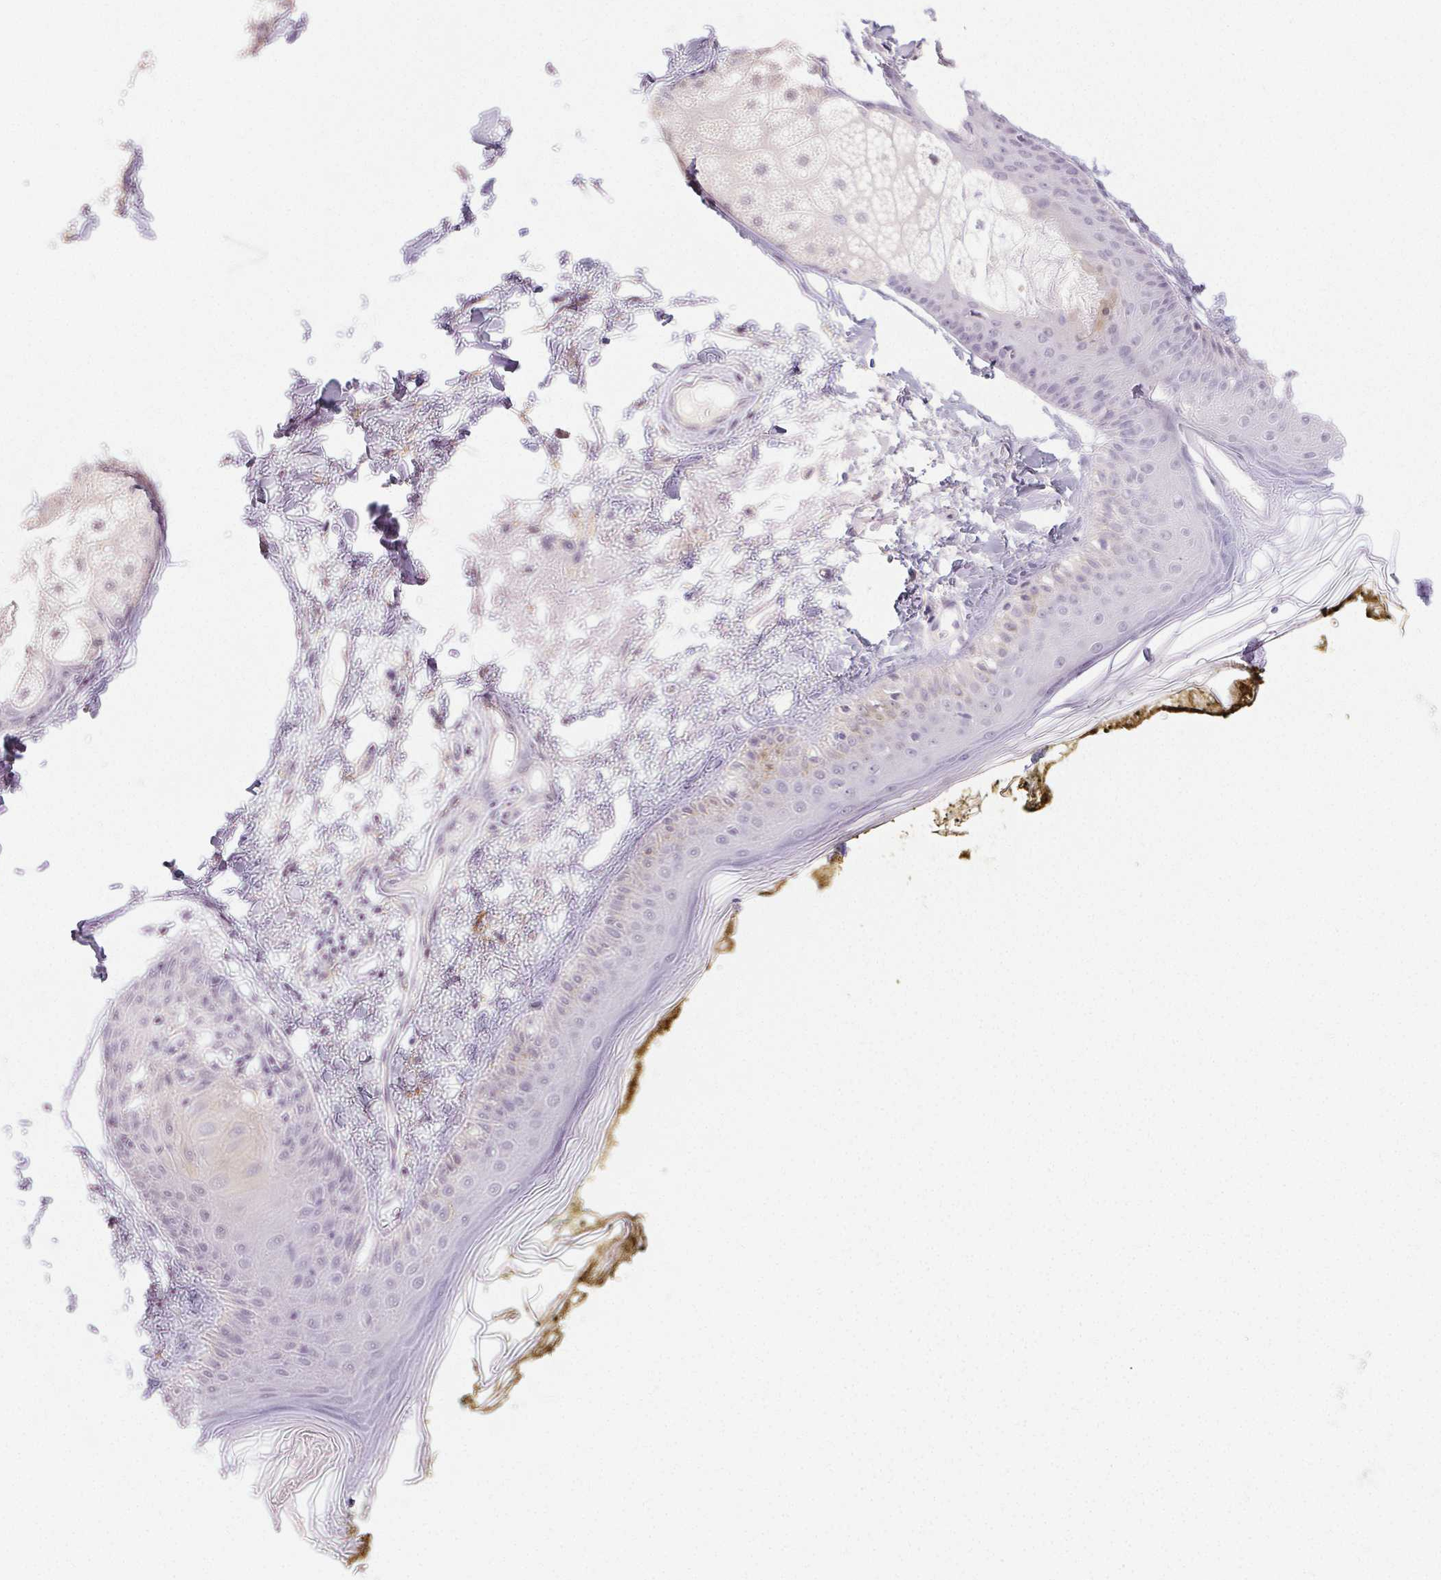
{"staining": {"intensity": "negative", "quantity": "none", "location": "none"}, "tissue": "skin", "cell_type": "Fibroblasts", "image_type": "normal", "snomed": [{"axis": "morphology", "description": "Normal tissue, NOS"}, {"axis": "topography", "description": "Skin"}], "caption": "IHC micrograph of benign skin stained for a protein (brown), which exhibits no staining in fibroblasts. (Stains: DAB immunohistochemistry with hematoxylin counter stain, Microscopy: brightfield microscopy at high magnification).", "gene": "MIOX", "patient": {"sex": "male", "age": 76}}